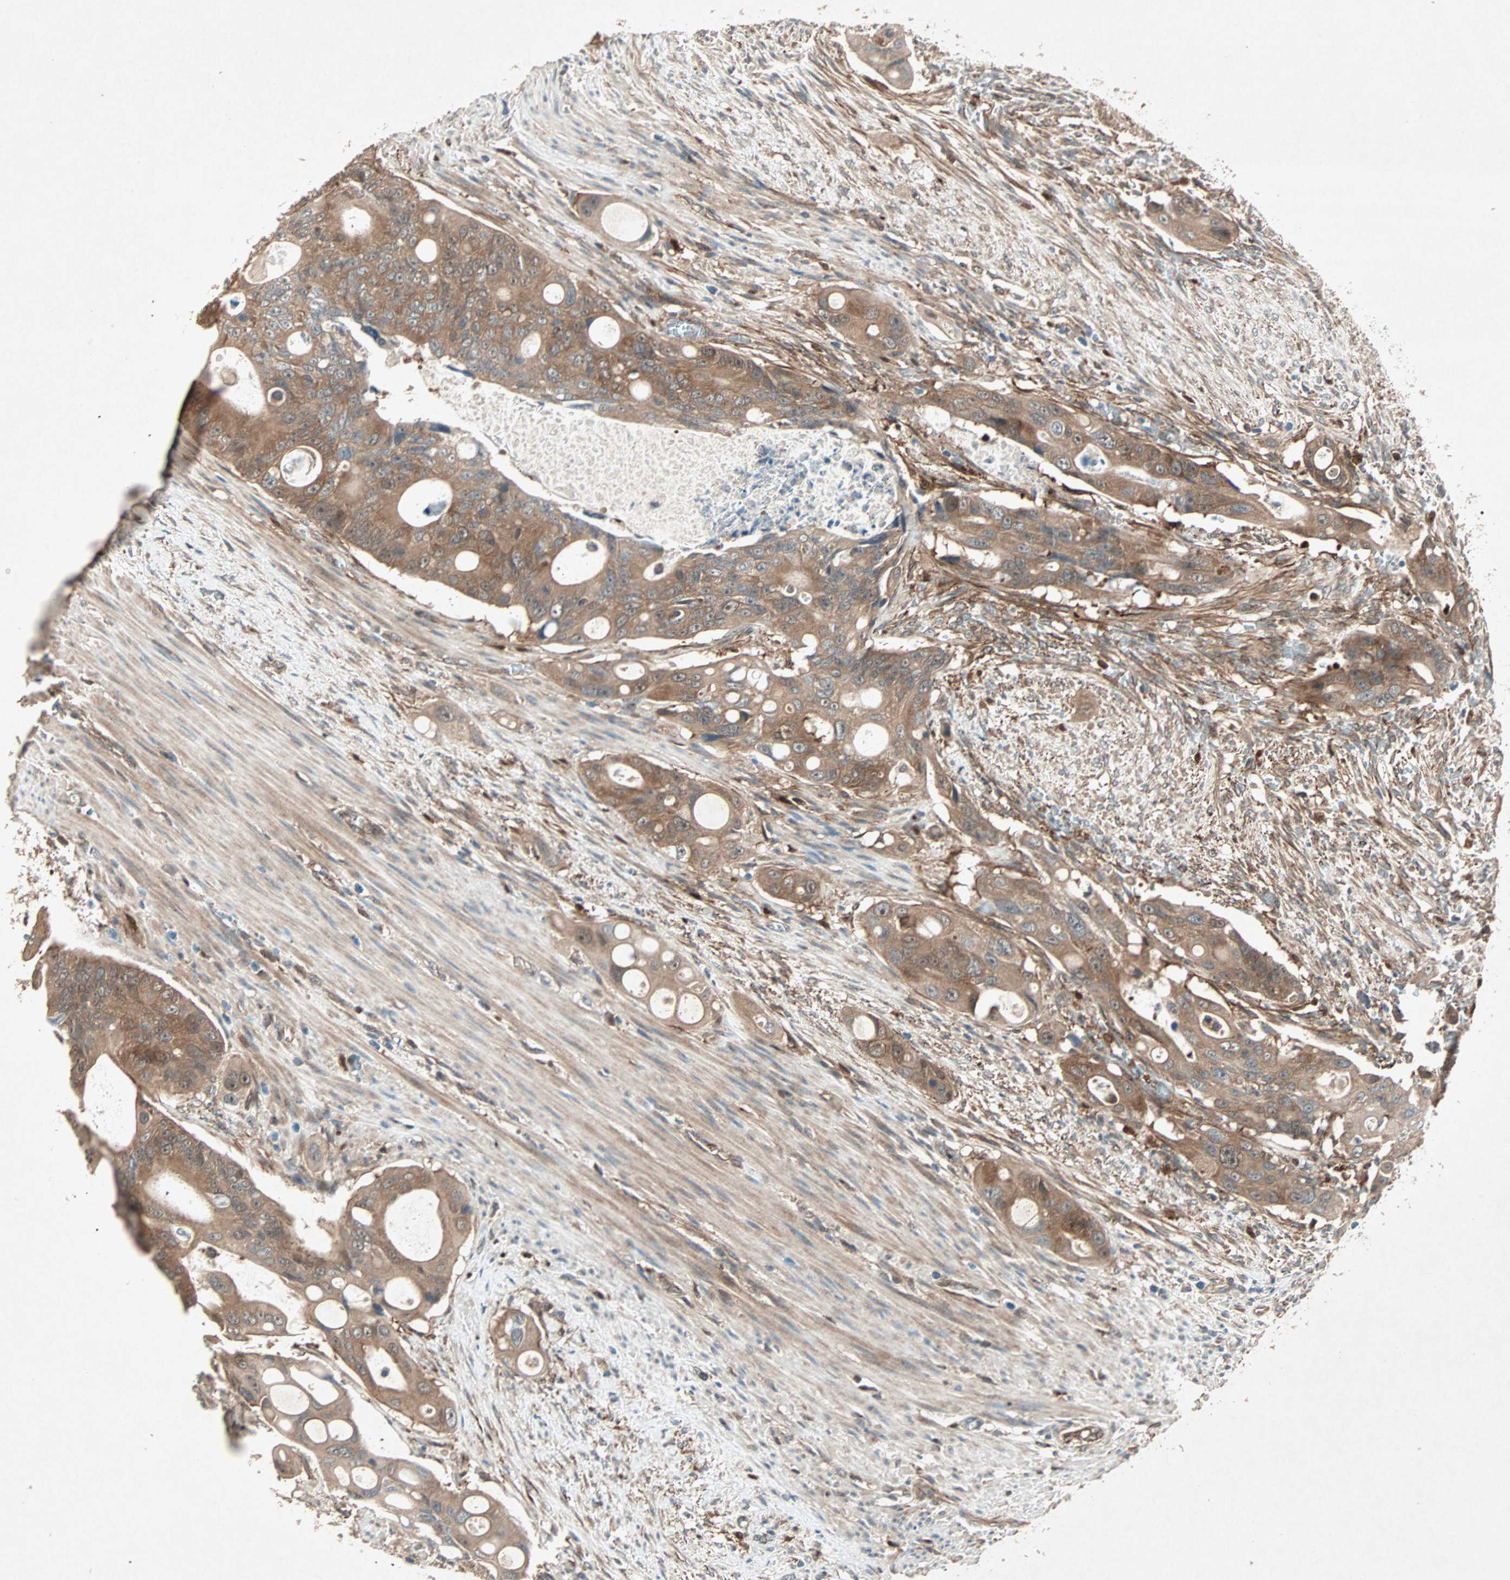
{"staining": {"intensity": "moderate", "quantity": ">75%", "location": "cytoplasmic/membranous"}, "tissue": "colorectal cancer", "cell_type": "Tumor cells", "image_type": "cancer", "snomed": [{"axis": "morphology", "description": "Adenocarcinoma, NOS"}, {"axis": "topography", "description": "Colon"}], "caption": "Brown immunohistochemical staining in colorectal cancer (adenocarcinoma) displays moderate cytoplasmic/membranous expression in approximately >75% of tumor cells.", "gene": "SDSL", "patient": {"sex": "female", "age": 57}}